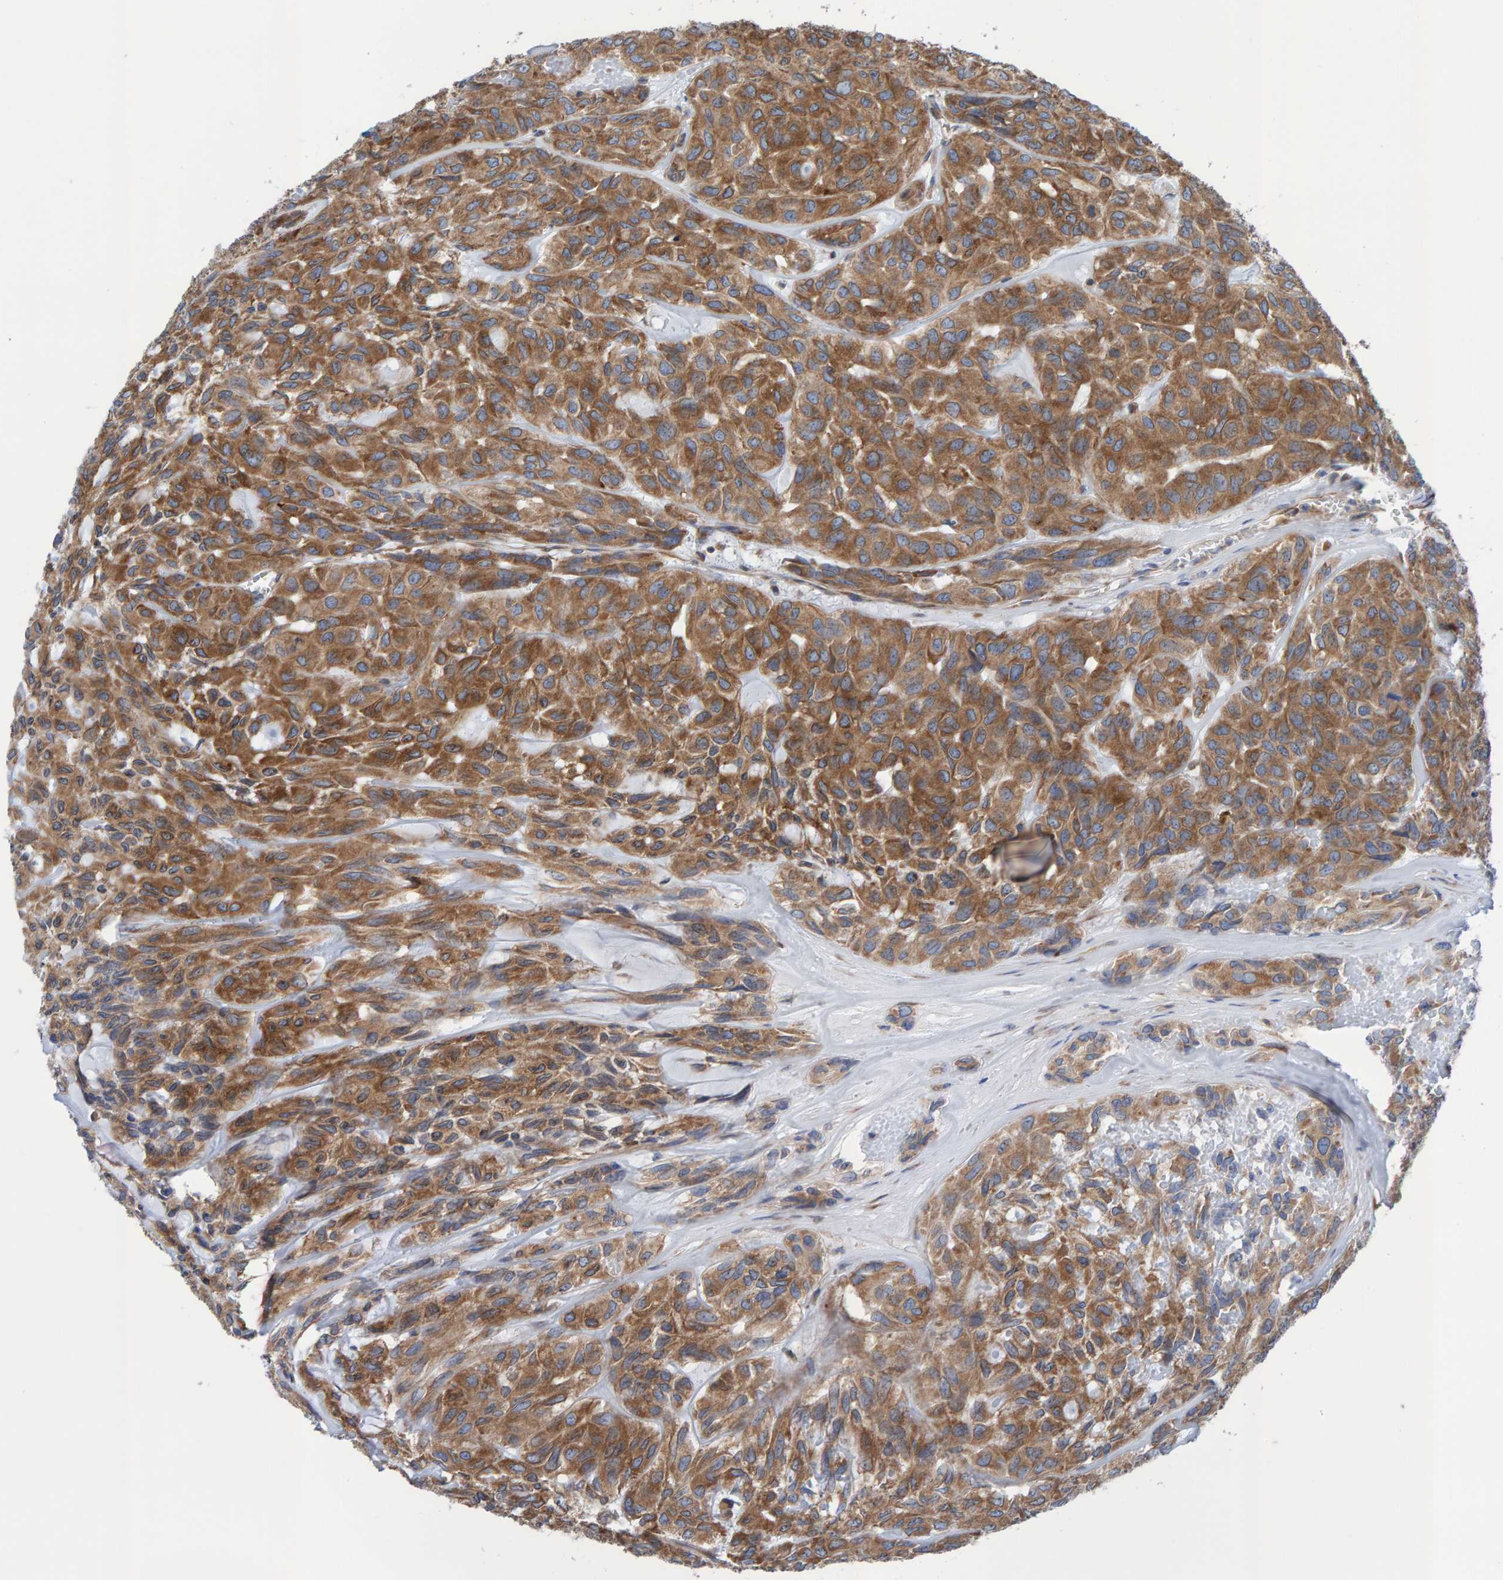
{"staining": {"intensity": "moderate", "quantity": ">75%", "location": "cytoplasmic/membranous"}, "tissue": "head and neck cancer", "cell_type": "Tumor cells", "image_type": "cancer", "snomed": [{"axis": "morphology", "description": "Adenocarcinoma, NOS"}, {"axis": "topography", "description": "Salivary gland, NOS"}, {"axis": "topography", "description": "Head-Neck"}], "caption": "Head and neck cancer (adenocarcinoma) was stained to show a protein in brown. There is medium levels of moderate cytoplasmic/membranous expression in approximately >75% of tumor cells.", "gene": "CDK5RAP3", "patient": {"sex": "female", "age": 76}}